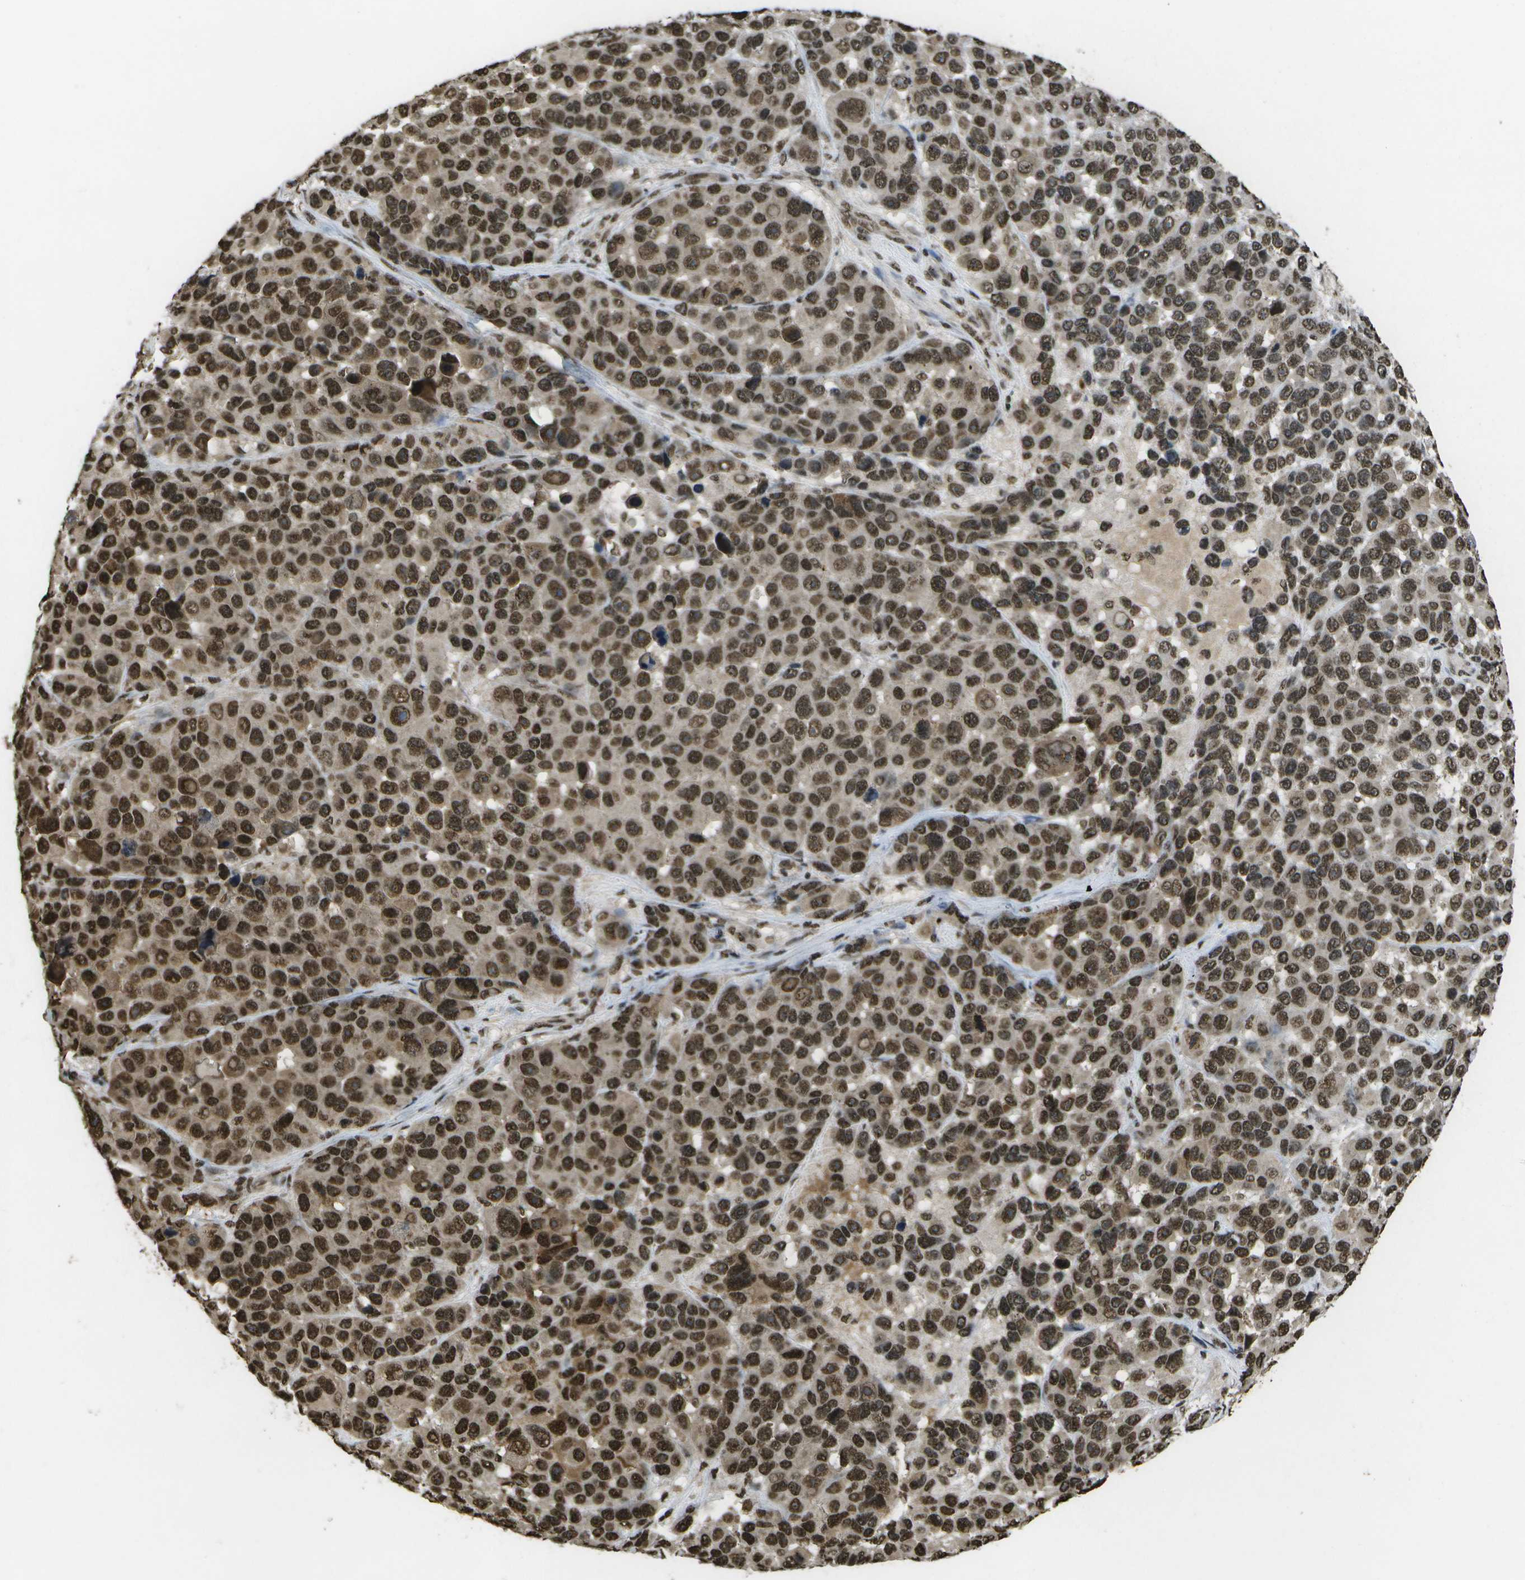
{"staining": {"intensity": "strong", "quantity": ">75%", "location": "nuclear"}, "tissue": "melanoma", "cell_type": "Tumor cells", "image_type": "cancer", "snomed": [{"axis": "morphology", "description": "Malignant melanoma, NOS"}, {"axis": "topography", "description": "Skin"}], "caption": "Malignant melanoma stained with DAB IHC demonstrates high levels of strong nuclear staining in about >75% of tumor cells.", "gene": "SPEN", "patient": {"sex": "male", "age": 53}}